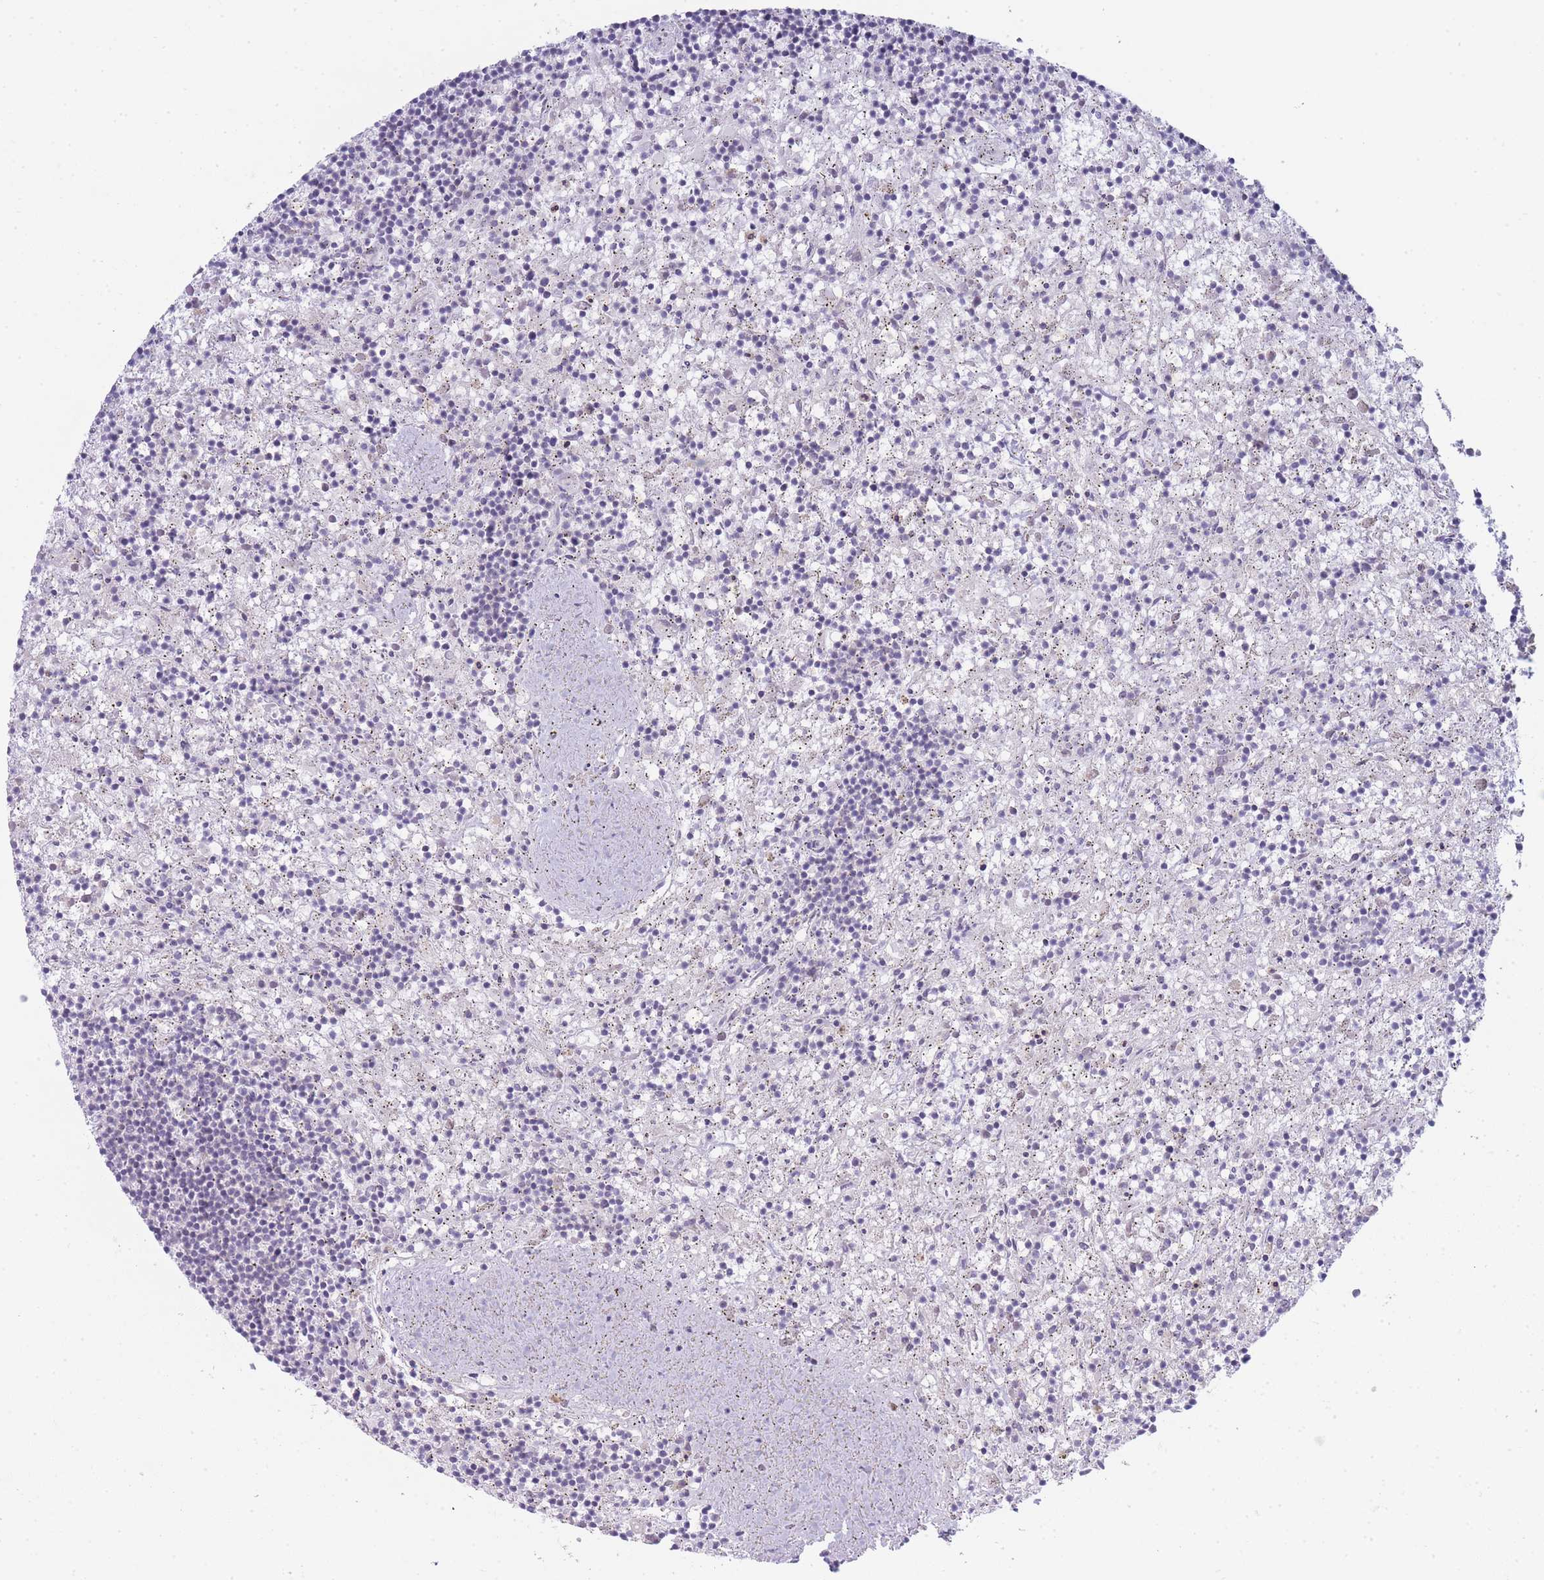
{"staining": {"intensity": "negative", "quantity": "none", "location": "none"}, "tissue": "lymphoma", "cell_type": "Tumor cells", "image_type": "cancer", "snomed": [{"axis": "morphology", "description": "Malignant lymphoma, non-Hodgkin's type, Low grade"}, {"axis": "topography", "description": "Spleen"}], "caption": "IHC histopathology image of human low-grade malignant lymphoma, non-Hodgkin's type stained for a protein (brown), which shows no expression in tumor cells.", "gene": "OR5L2", "patient": {"sex": "male", "age": 76}}